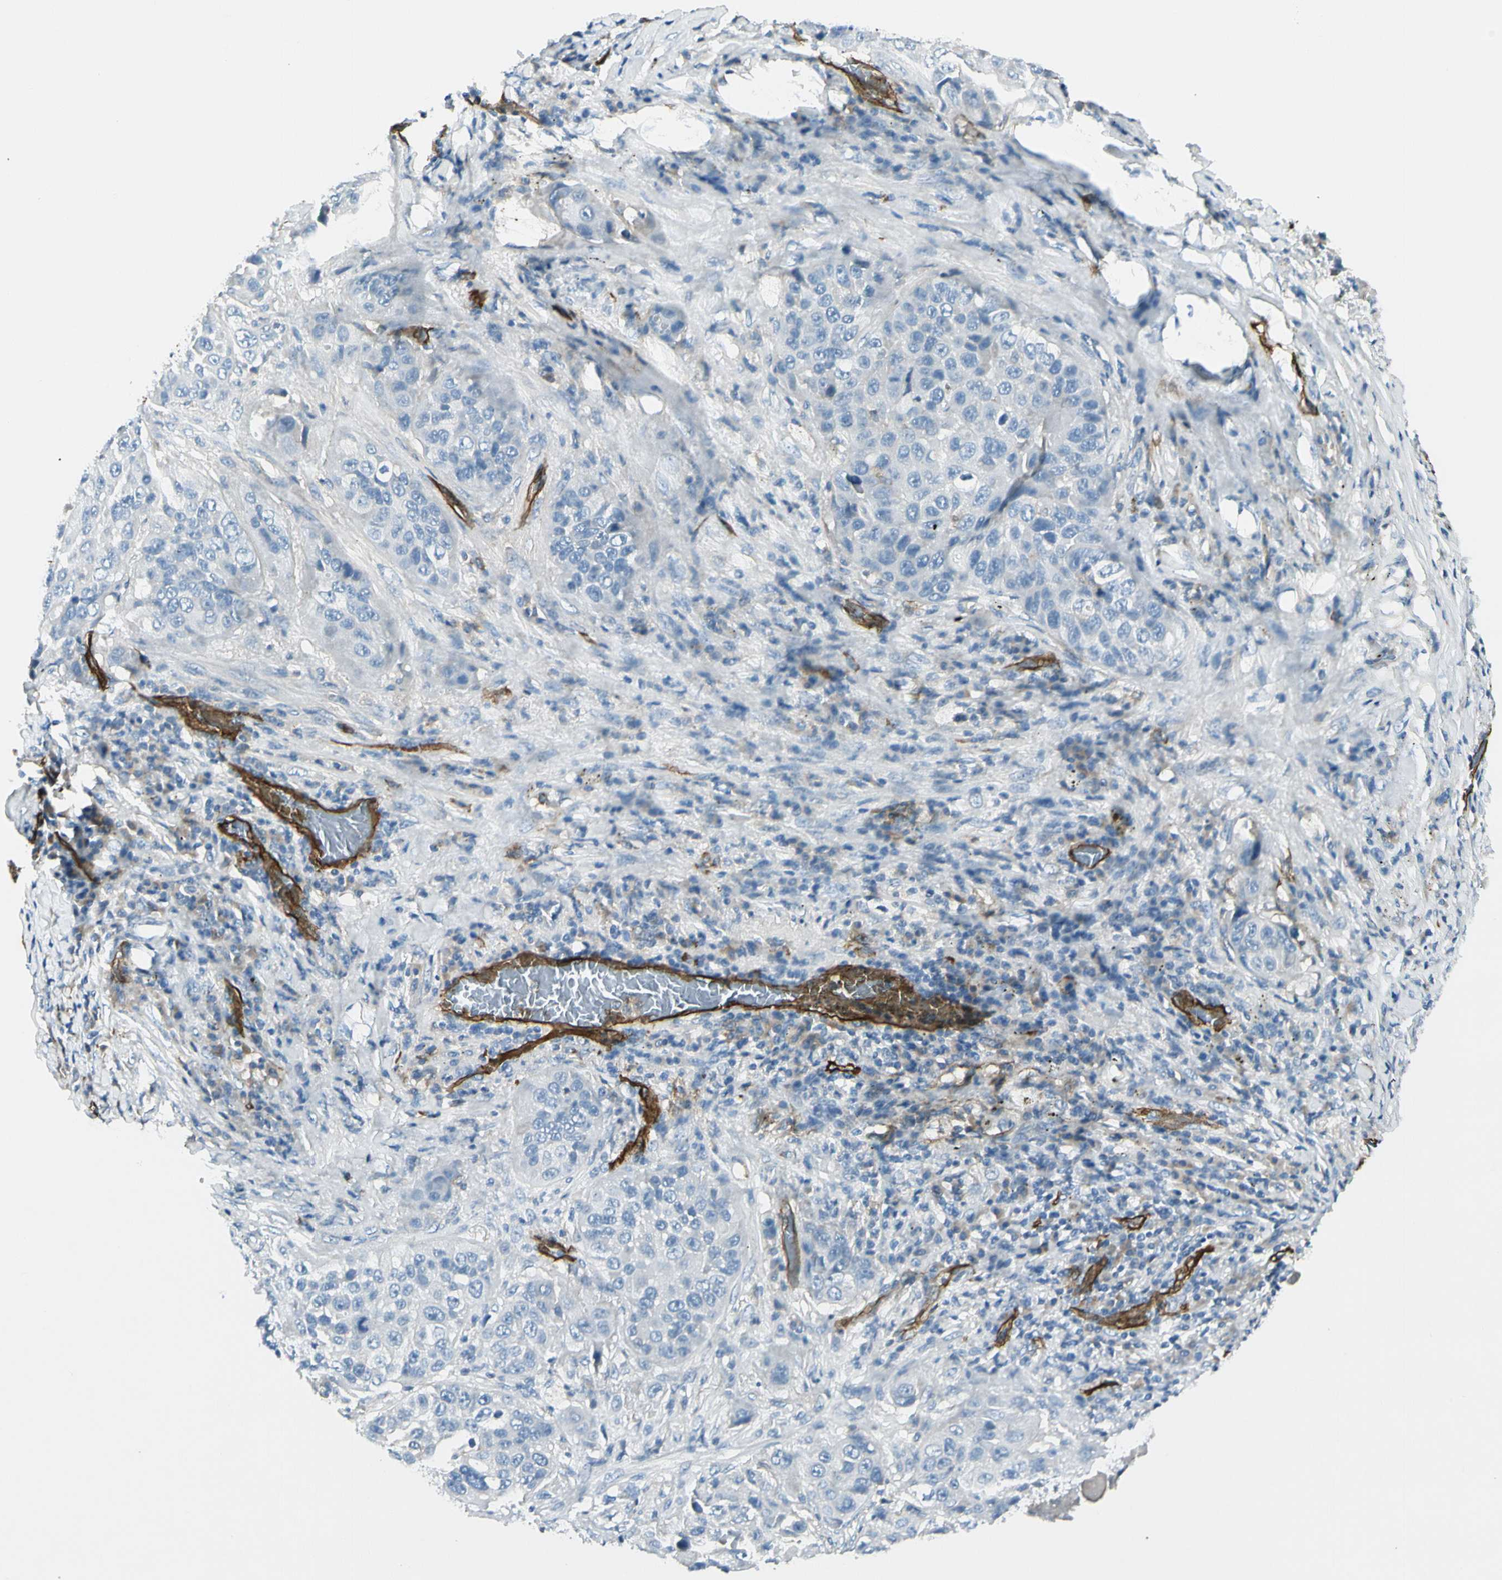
{"staining": {"intensity": "negative", "quantity": "none", "location": "none"}, "tissue": "lung cancer", "cell_type": "Tumor cells", "image_type": "cancer", "snomed": [{"axis": "morphology", "description": "Squamous cell carcinoma, NOS"}, {"axis": "topography", "description": "Lung"}], "caption": "High magnification brightfield microscopy of lung cancer stained with DAB (3,3'-diaminobenzidine) (brown) and counterstained with hematoxylin (blue): tumor cells show no significant expression.", "gene": "CD93", "patient": {"sex": "male", "age": 57}}